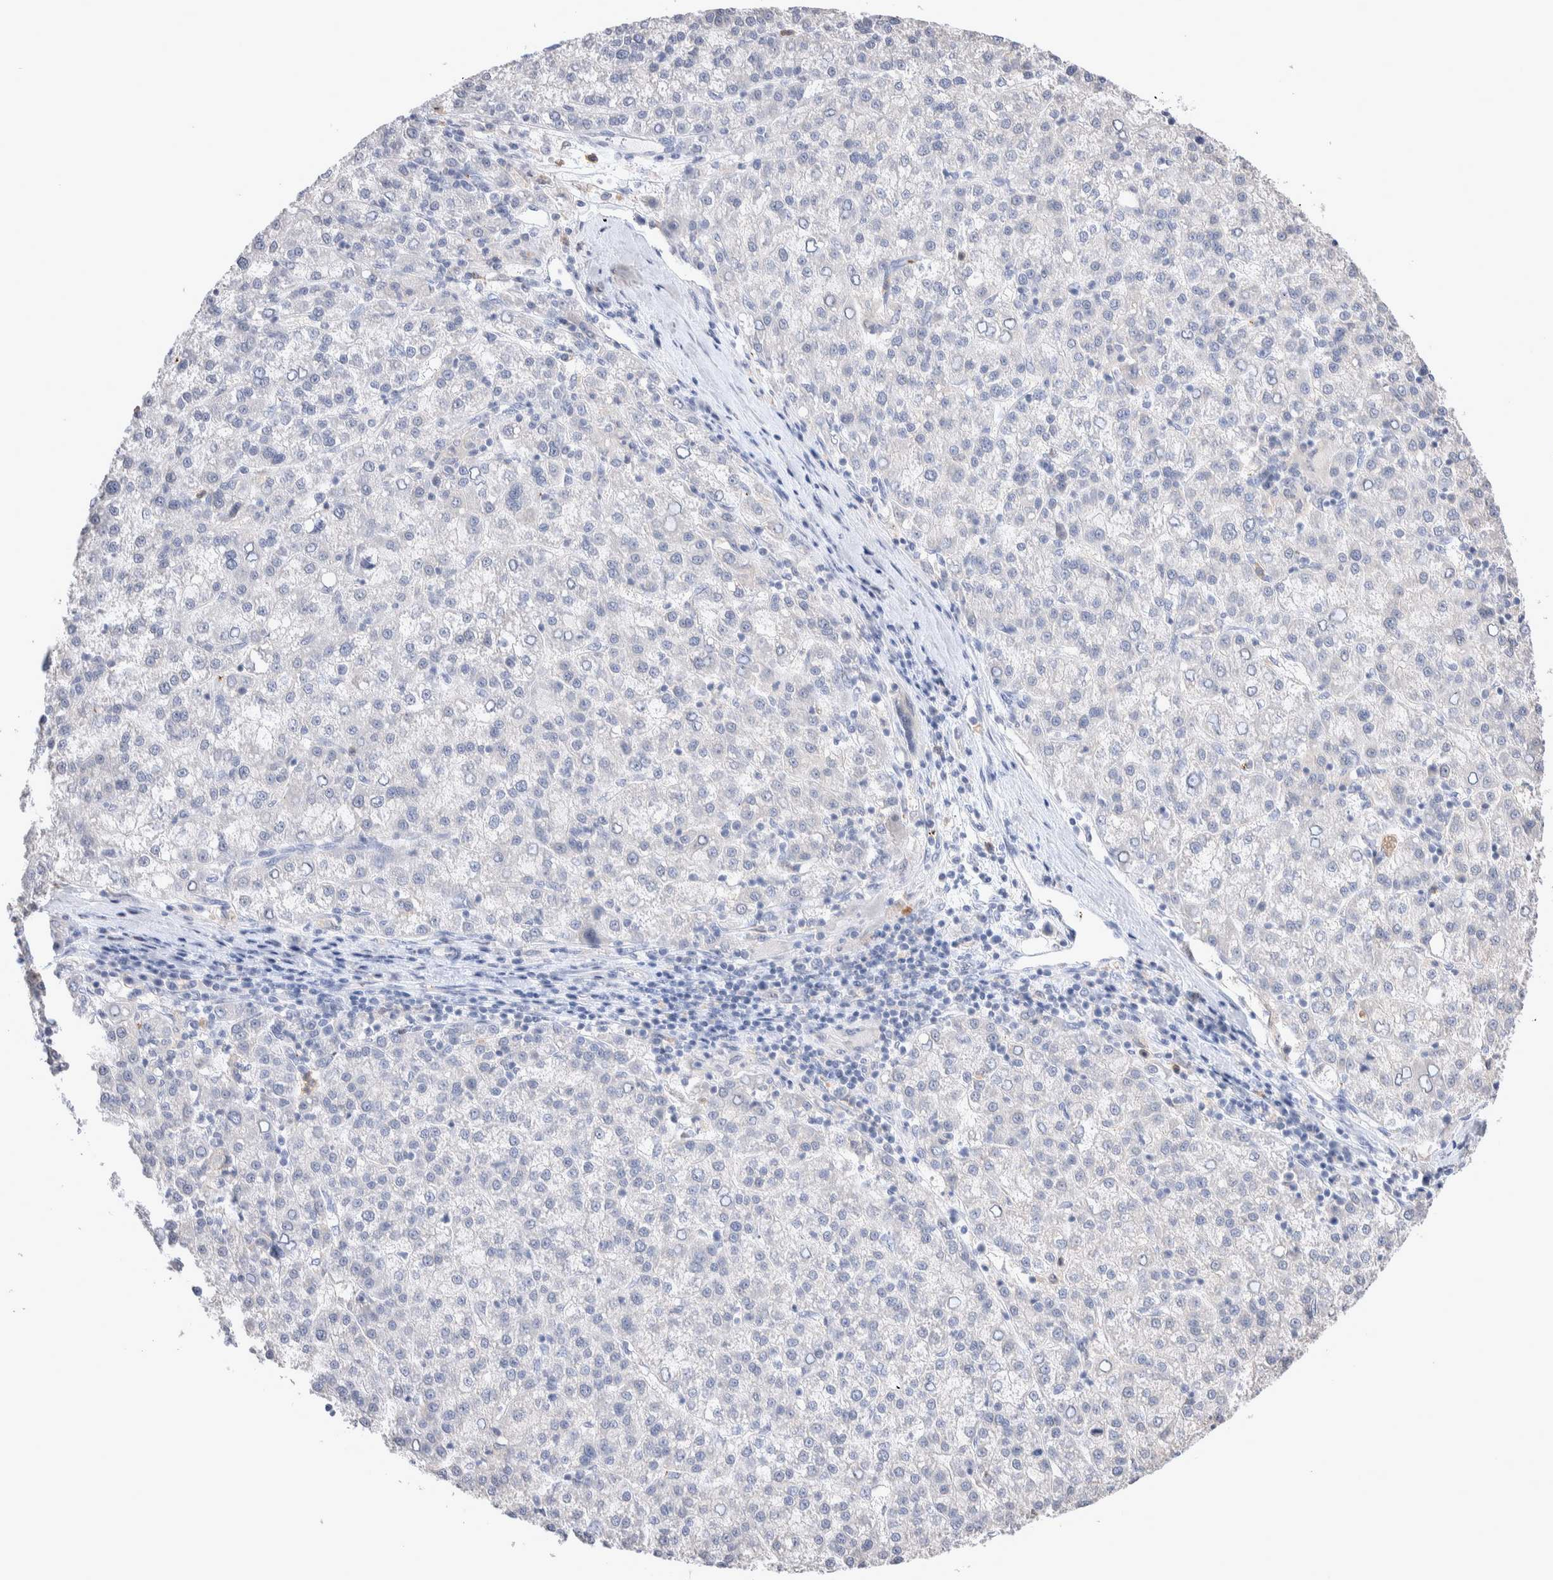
{"staining": {"intensity": "negative", "quantity": "none", "location": "none"}, "tissue": "liver cancer", "cell_type": "Tumor cells", "image_type": "cancer", "snomed": [{"axis": "morphology", "description": "Carcinoma, Hepatocellular, NOS"}, {"axis": "topography", "description": "Liver"}], "caption": "An IHC photomicrograph of liver cancer is shown. There is no staining in tumor cells of liver cancer.", "gene": "FFAR2", "patient": {"sex": "female", "age": 58}}